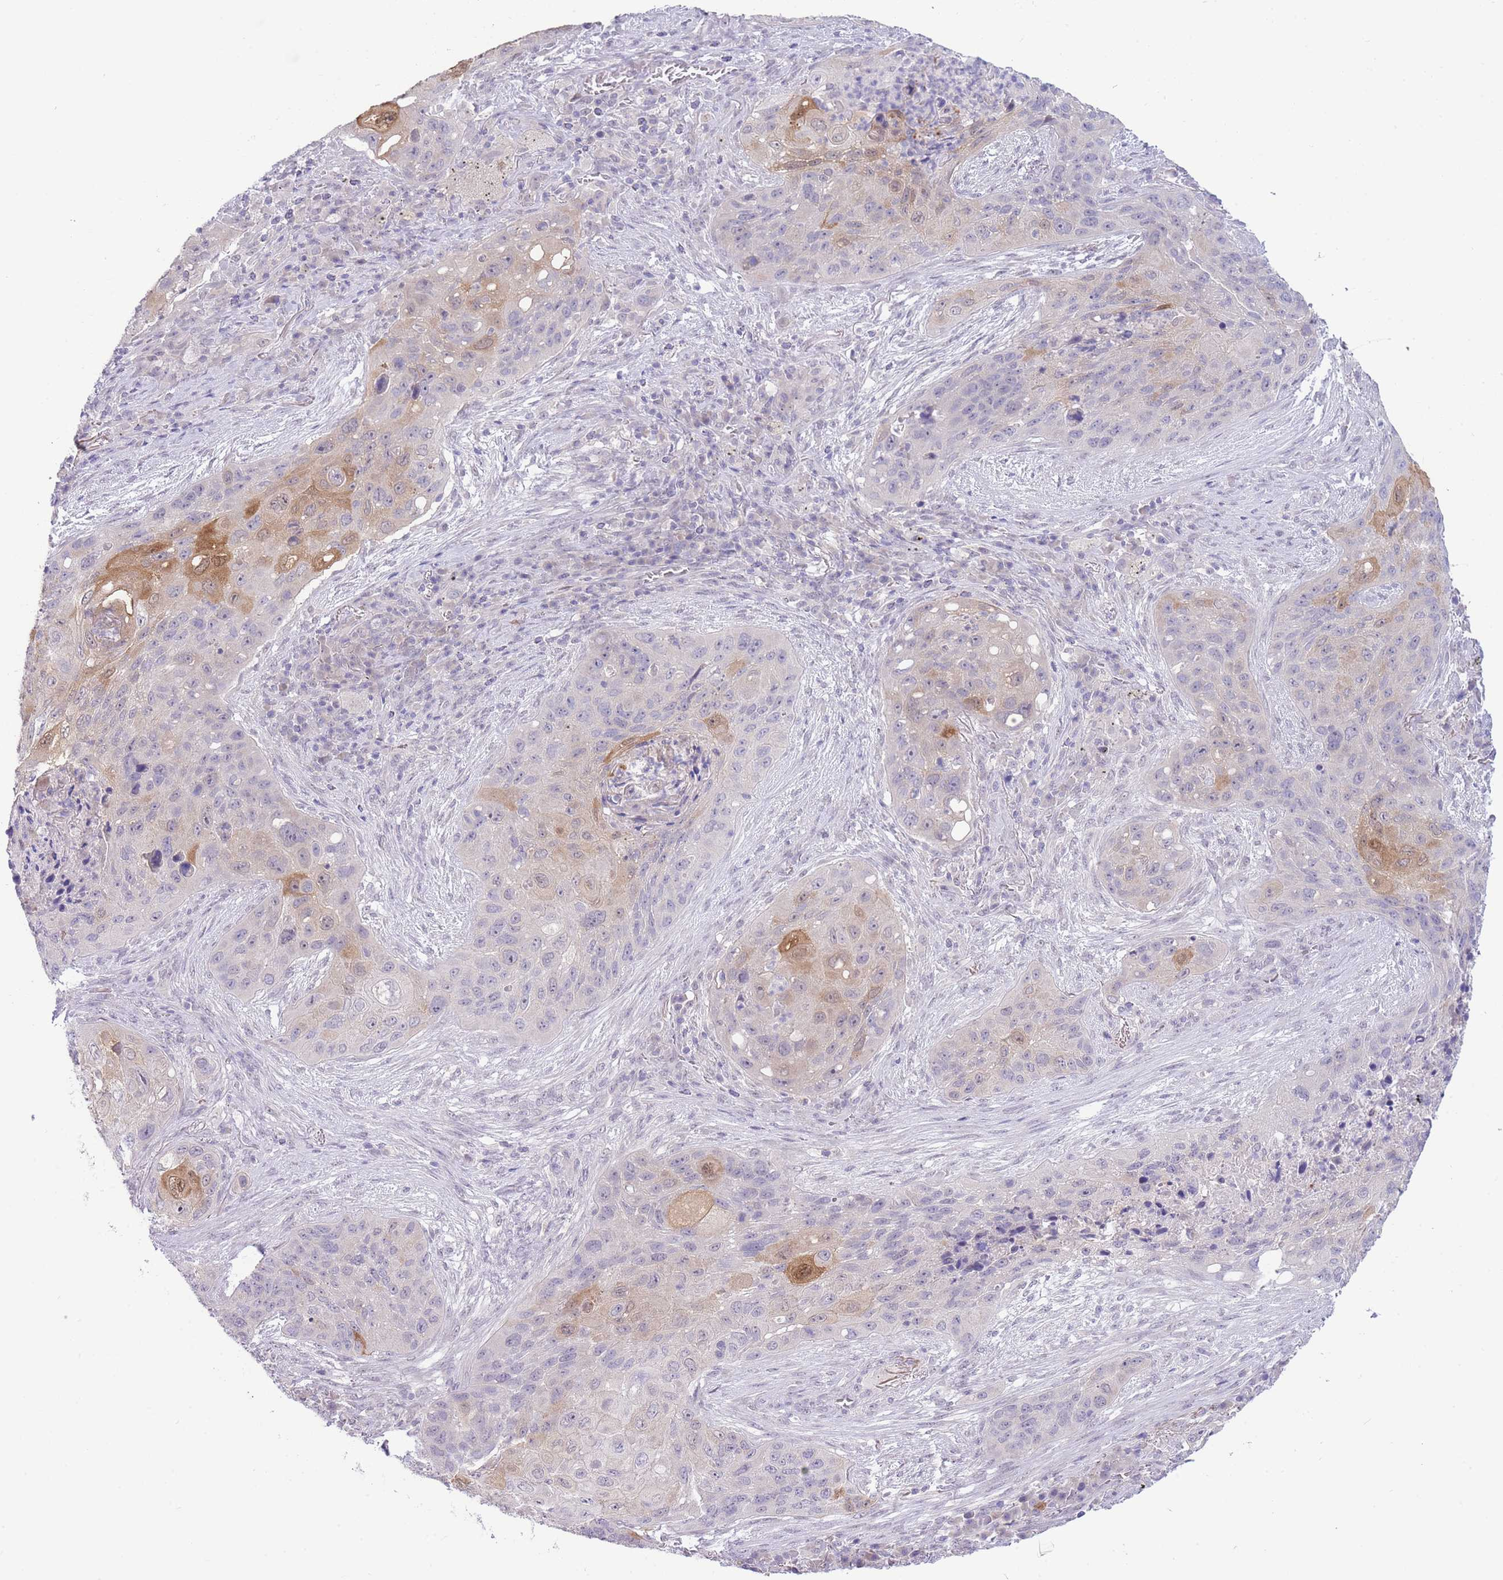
{"staining": {"intensity": "moderate", "quantity": "<25%", "location": "cytoplasmic/membranous"}, "tissue": "lung cancer", "cell_type": "Tumor cells", "image_type": "cancer", "snomed": [{"axis": "morphology", "description": "Squamous cell carcinoma, NOS"}, {"axis": "topography", "description": "Lung"}], "caption": "A brown stain labels moderate cytoplasmic/membranous staining of a protein in human squamous cell carcinoma (lung) tumor cells.", "gene": "FBXO46", "patient": {"sex": "female", "age": 63}}